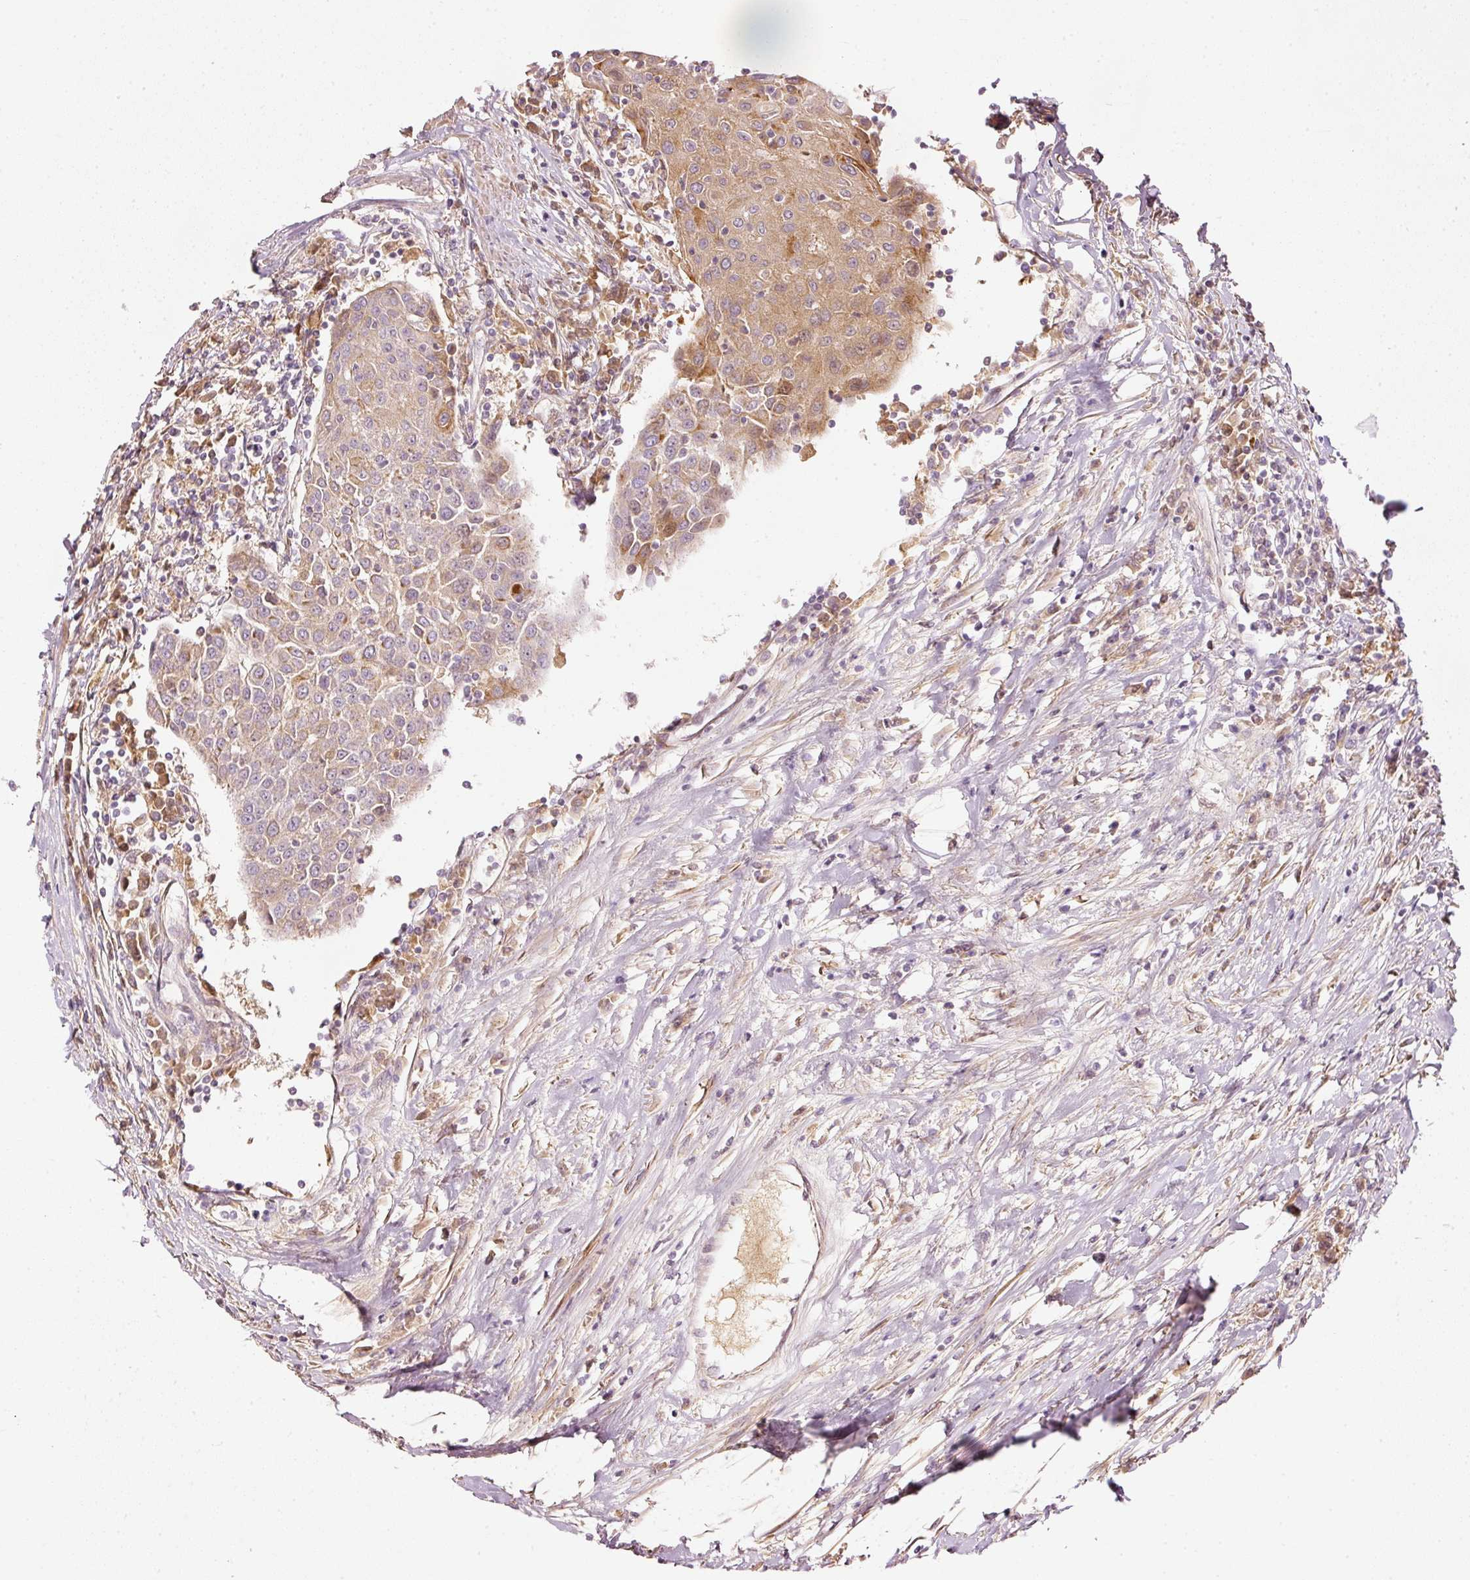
{"staining": {"intensity": "moderate", "quantity": "<25%", "location": "cytoplasmic/membranous"}, "tissue": "urothelial cancer", "cell_type": "Tumor cells", "image_type": "cancer", "snomed": [{"axis": "morphology", "description": "Urothelial carcinoma, High grade"}, {"axis": "topography", "description": "Urinary bladder"}], "caption": "Immunohistochemistry (DAB (3,3'-diaminobenzidine)) staining of human urothelial cancer reveals moderate cytoplasmic/membranous protein staining in about <25% of tumor cells.", "gene": "SERPING1", "patient": {"sex": "female", "age": 85}}